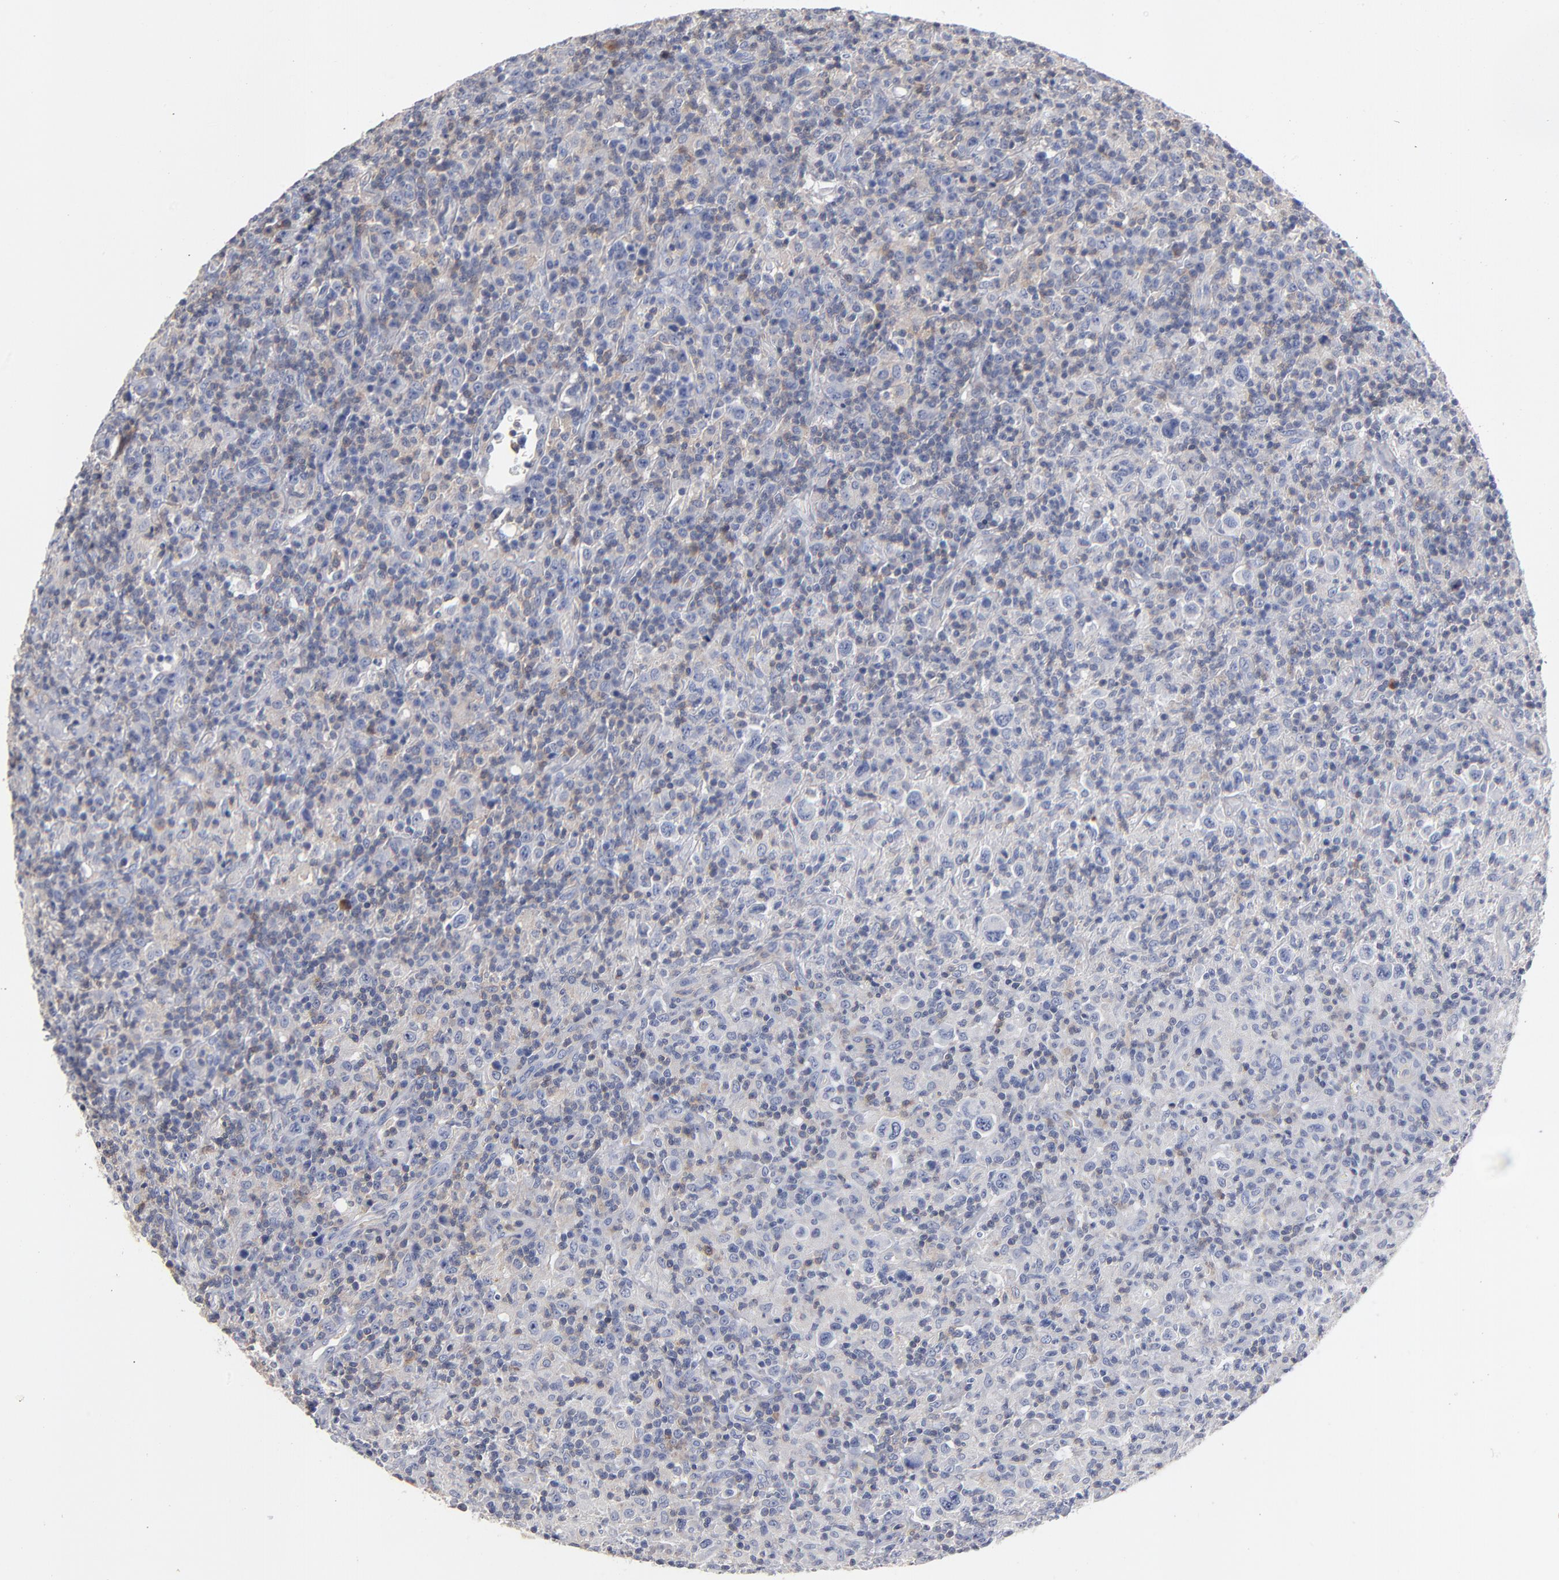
{"staining": {"intensity": "moderate", "quantity": "25%-75%", "location": "cytoplasmic/membranous"}, "tissue": "lymphoma", "cell_type": "Tumor cells", "image_type": "cancer", "snomed": [{"axis": "morphology", "description": "Hodgkin's disease, NOS"}, {"axis": "topography", "description": "Lymph node"}], "caption": "Protein expression analysis of lymphoma reveals moderate cytoplasmic/membranous expression in about 25%-75% of tumor cells.", "gene": "PDLIM2", "patient": {"sex": "male", "age": 65}}